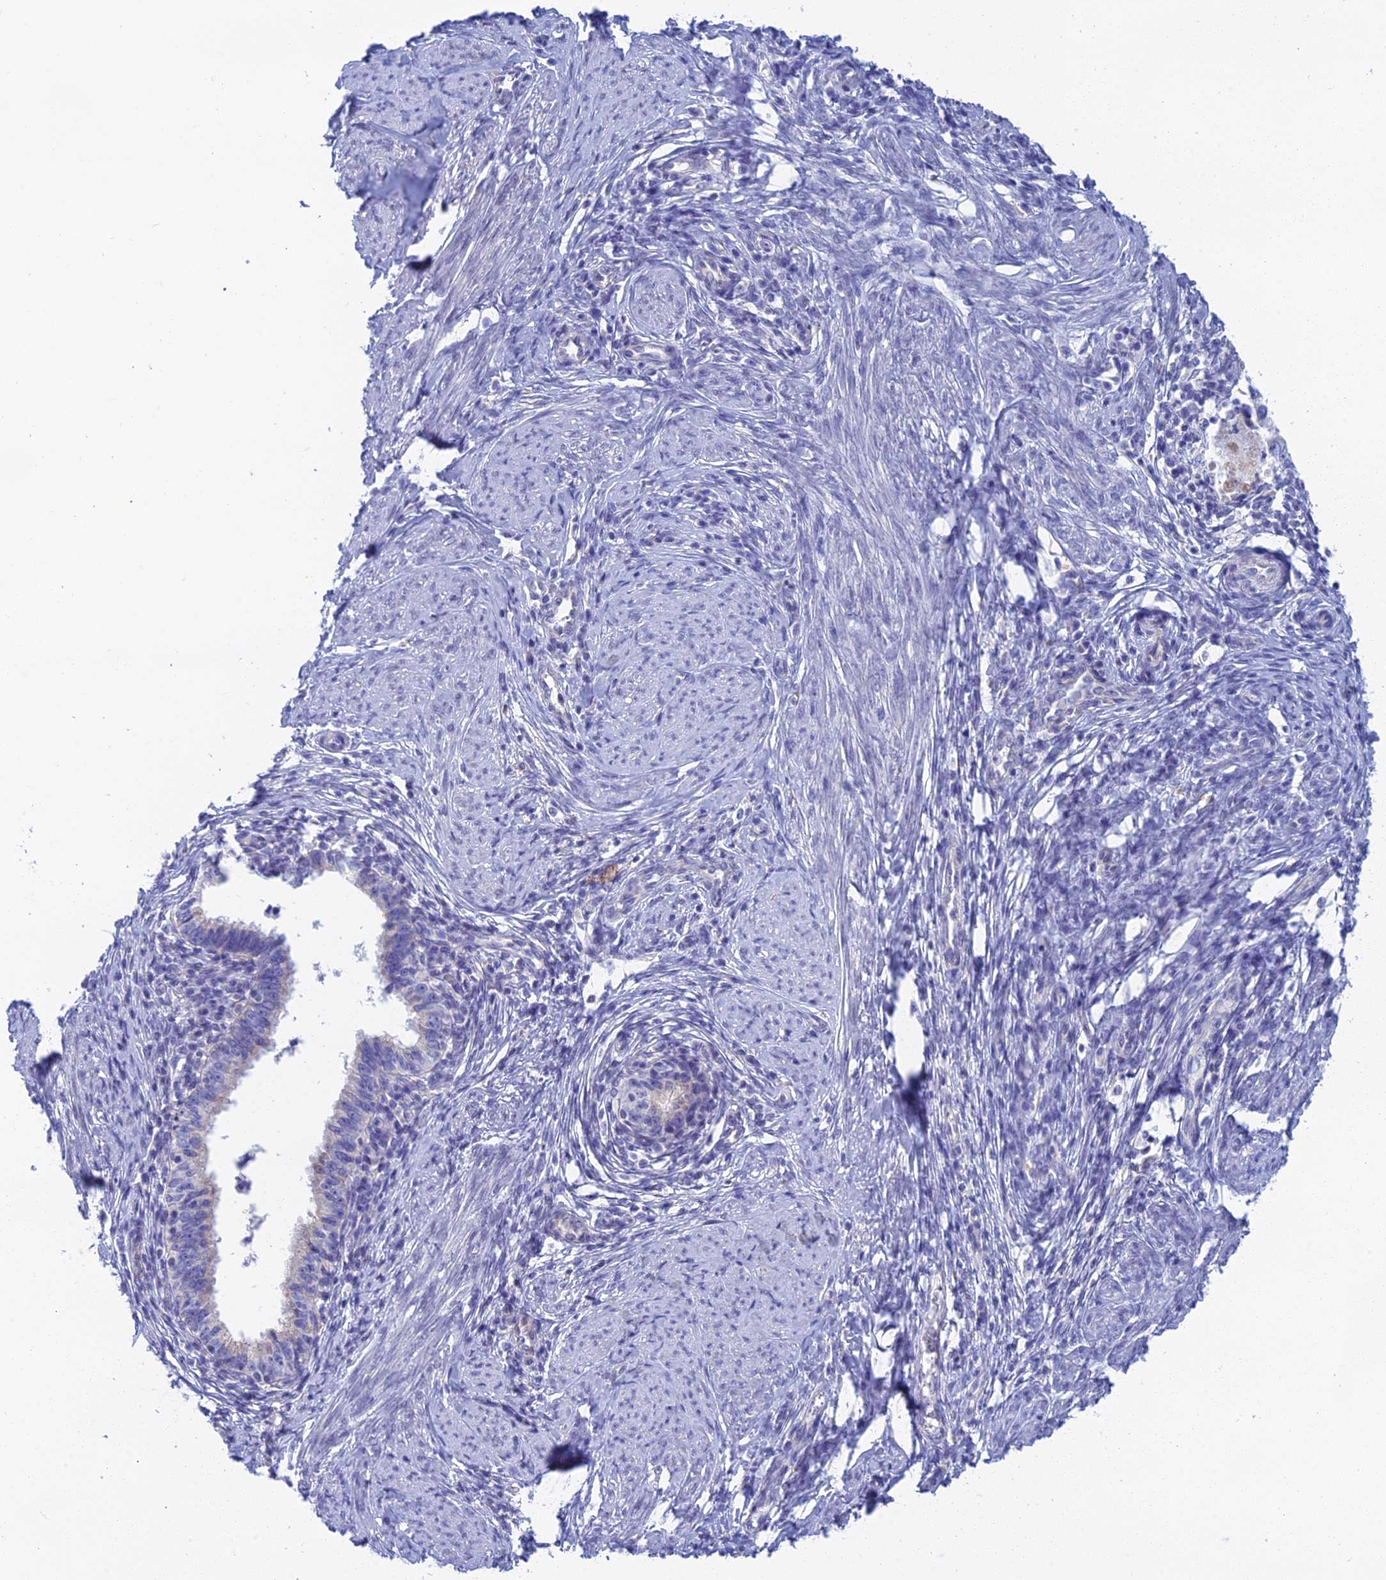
{"staining": {"intensity": "negative", "quantity": "none", "location": "none"}, "tissue": "cervical cancer", "cell_type": "Tumor cells", "image_type": "cancer", "snomed": [{"axis": "morphology", "description": "Adenocarcinoma, NOS"}, {"axis": "topography", "description": "Cervix"}], "caption": "Tumor cells show no significant protein staining in cervical cancer.", "gene": "CFAP210", "patient": {"sex": "female", "age": 36}}